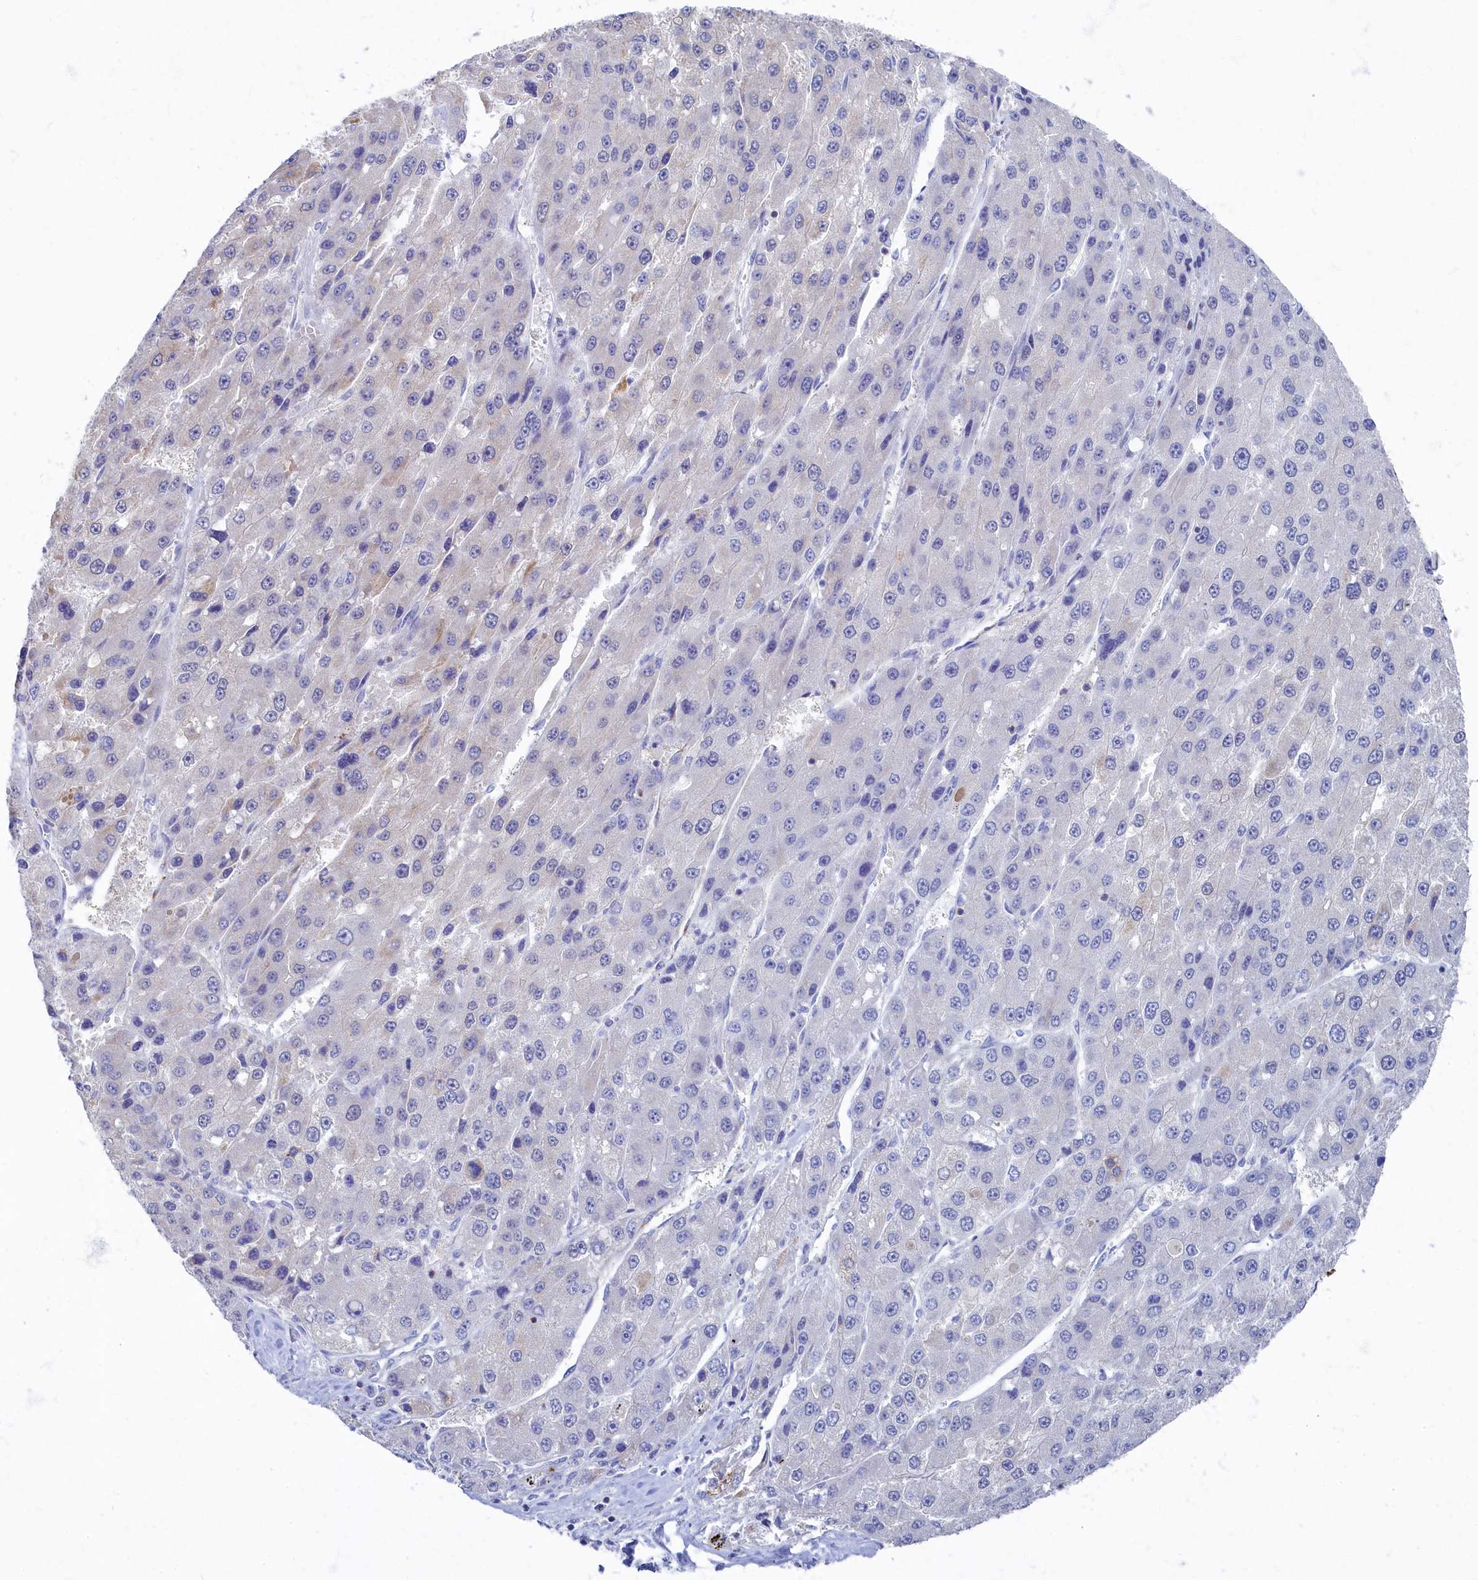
{"staining": {"intensity": "moderate", "quantity": "<25%", "location": "cytoplasmic/membranous"}, "tissue": "liver cancer", "cell_type": "Tumor cells", "image_type": "cancer", "snomed": [{"axis": "morphology", "description": "Carcinoma, Hepatocellular, NOS"}, {"axis": "topography", "description": "Liver"}], "caption": "Brown immunohistochemical staining in liver cancer shows moderate cytoplasmic/membranous staining in approximately <25% of tumor cells. The protein of interest is shown in brown color, while the nuclei are stained blue.", "gene": "OCIAD2", "patient": {"sex": "female", "age": 73}}